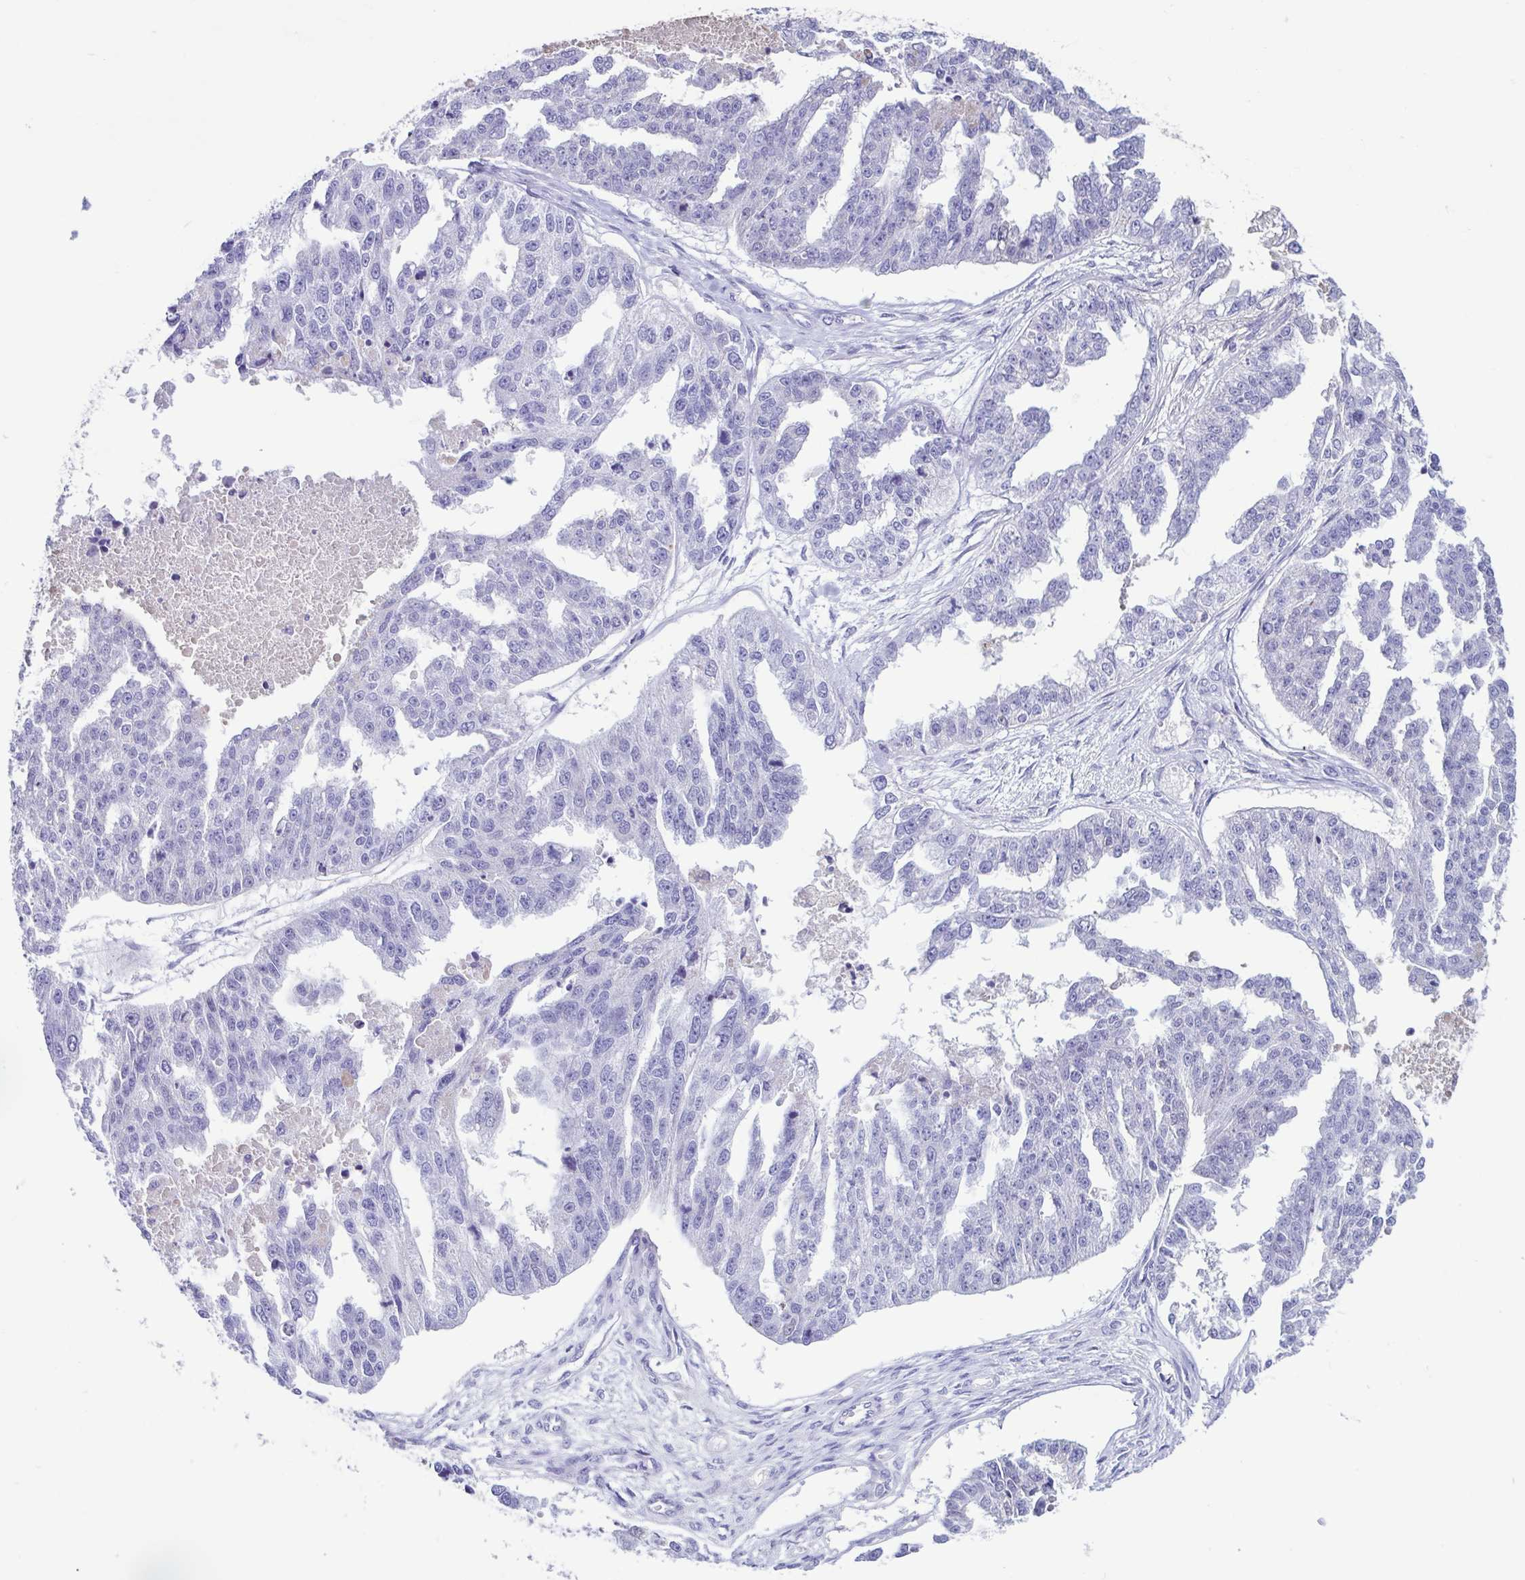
{"staining": {"intensity": "negative", "quantity": "none", "location": "none"}, "tissue": "ovarian cancer", "cell_type": "Tumor cells", "image_type": "cancer", "snomed": [{"axis": "morphology", "description": "Cystadenocarcinoma, serous, NOS"}, {"axis": "topography", "description": "Ovary"}], "caption": "Immunohistochemistry (IHC) of ovarian serous cystadenocarcinoma displays no staining in tumor cells. (DAB immunohistochemistry (IHC), high magnification).", "gene": "CYP11B1", "patient": {"sex": "female", "age": 58}}